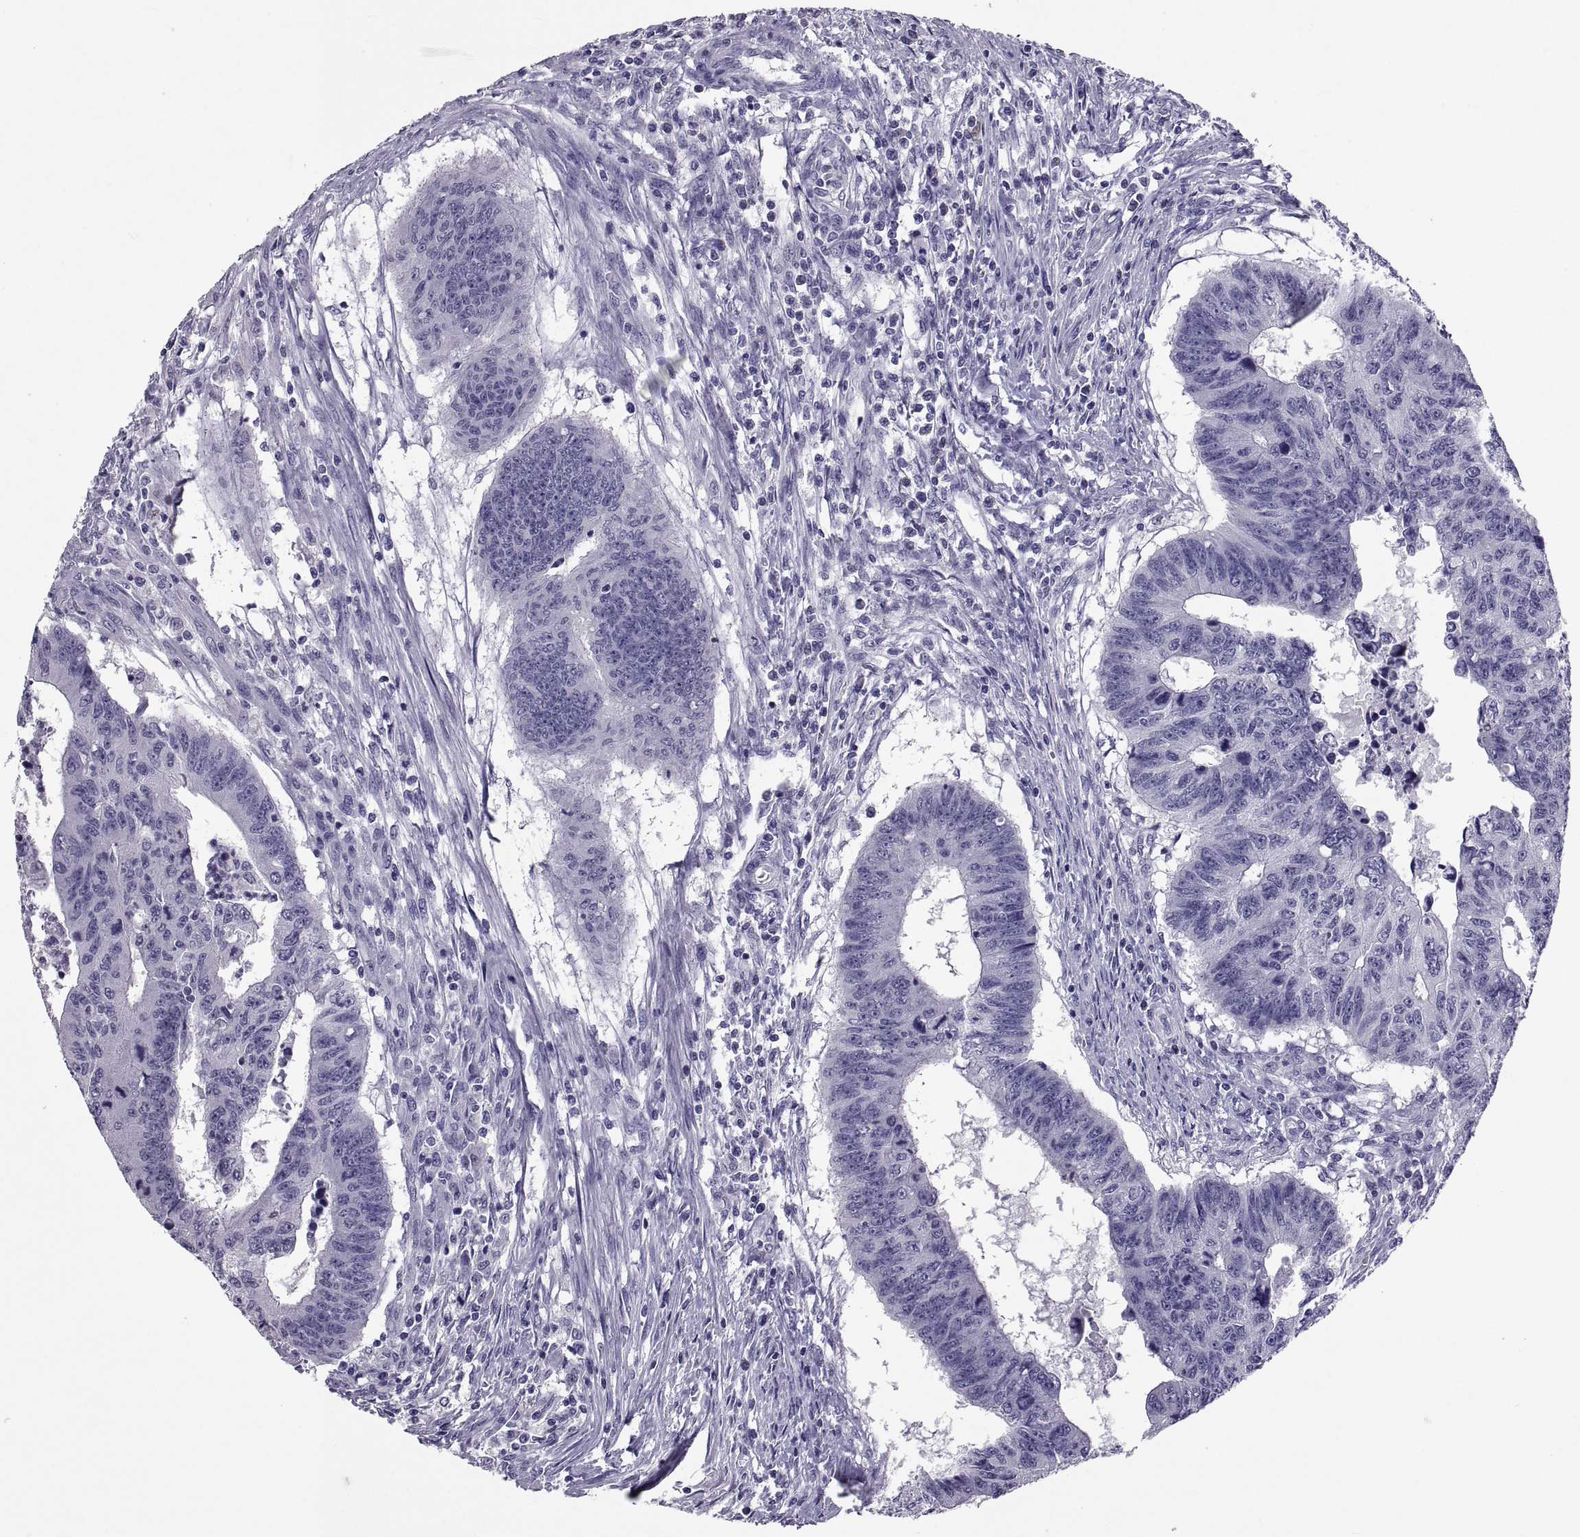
{"staining": {"intensity": "negative", "quantity": "none", "location": "none"}, "tissue": "colorectal cancer", "cell_type": "Tumor cells", "image_type": "cancer", "snomed": [{"axis": "morphology", "description": "Adenocarcinoma, NOS"}, {"axis": "topography", "description": "Rectum"}], "caption": "The histopathology image displays no significant expression in tumor cells of colorectal cancer. (DAB (3,3'-diaminobenzidine) IHC, high magnification).", "gene": "SOX21", "patient": {"sex": "female", "age": 85}}